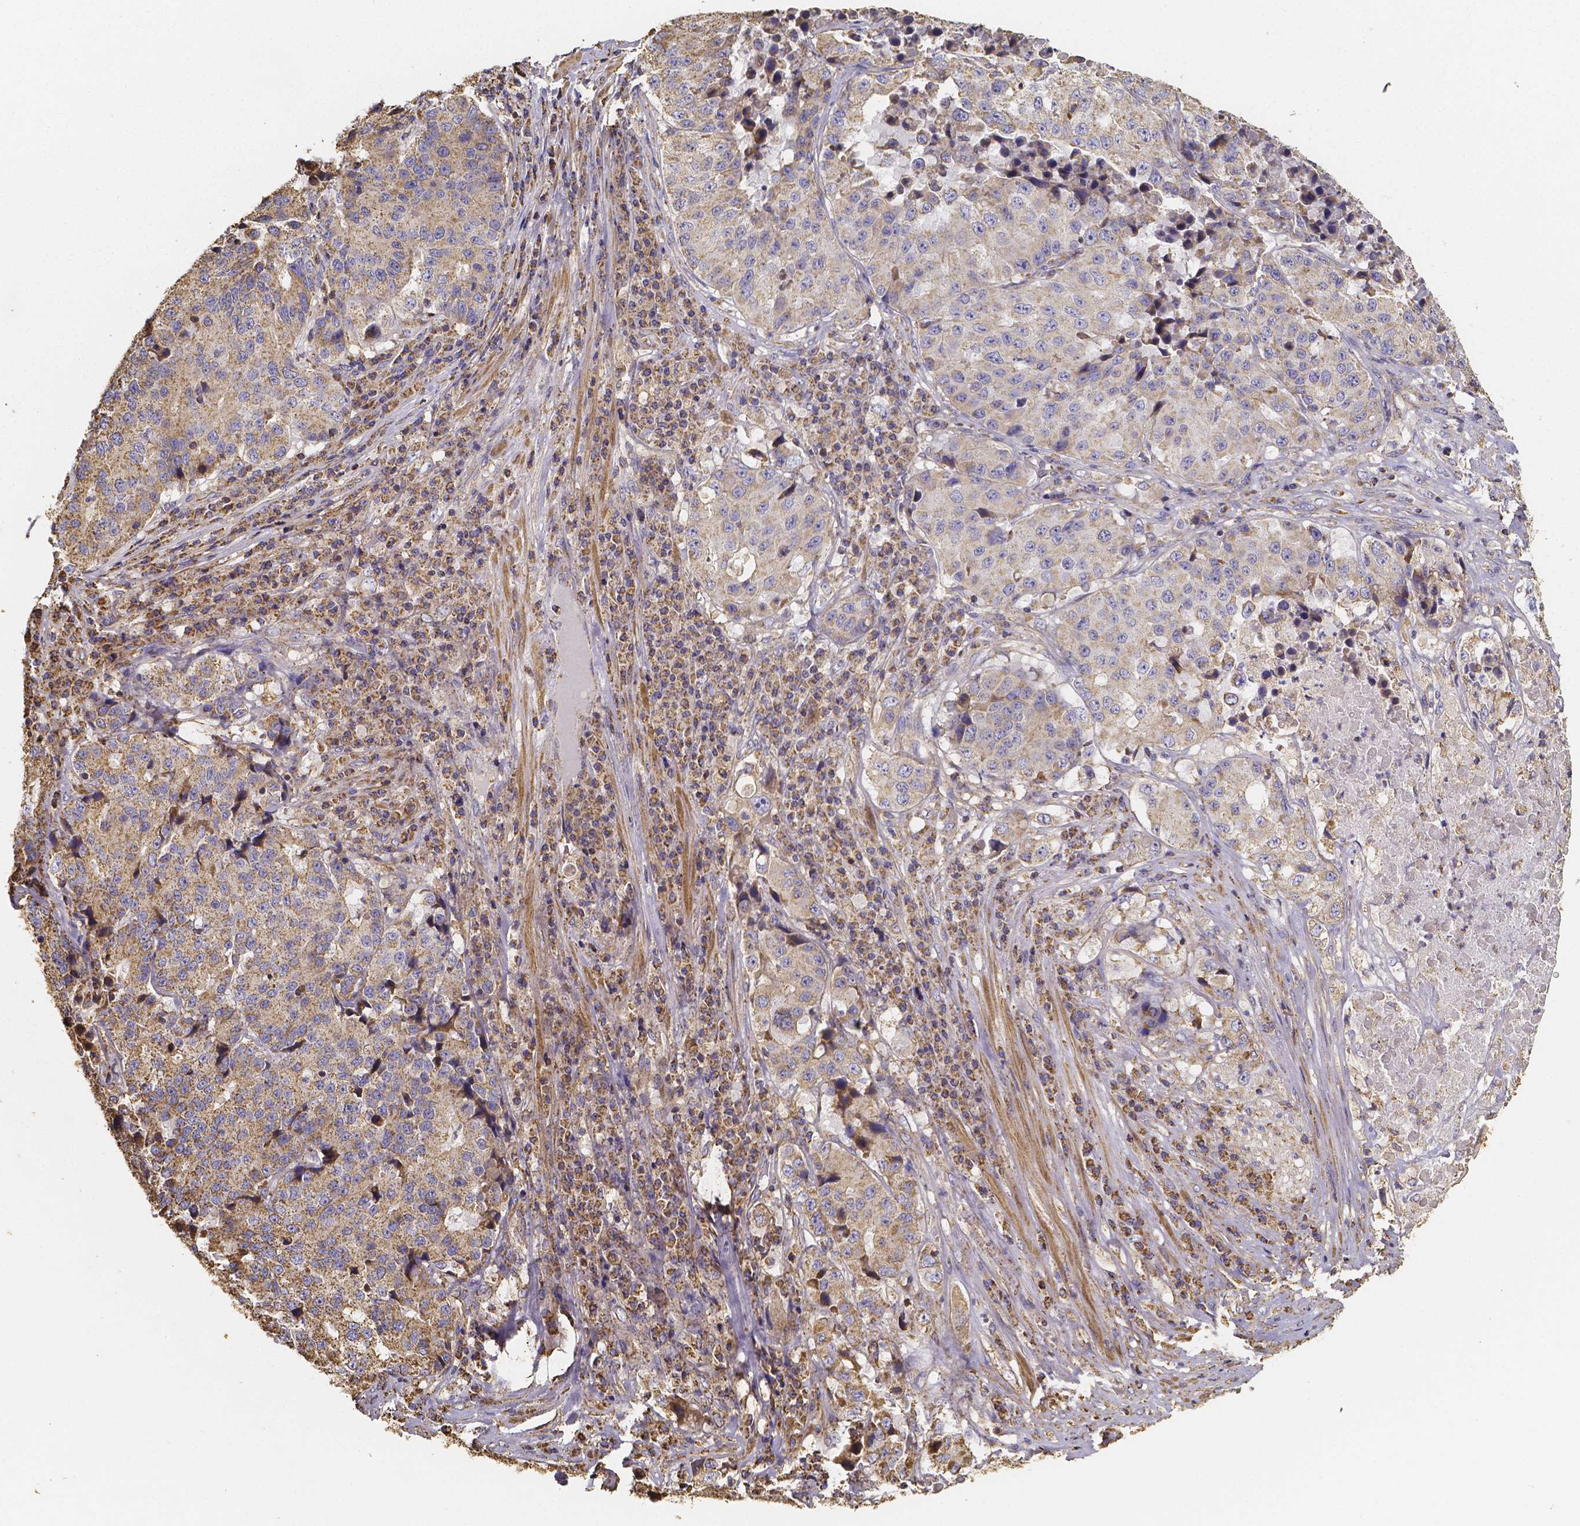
{"staining": {"intensity": "weak", "quantity": ">75%", "location": "cytoplasmic/membranous"}, "tissue": "stomach cancer", "cell_type": "Tumor cells", "image_type": "cancer", "snomed": [{"axis": "morphology", "description": "Adenocarcinoma, NOS"}, {"axis": "topography", "description": "Stomach"}], "caption": "The immunohistochemical stain highlights weak cytoplasmic/membranous staining in tumor cells of adenocarcinoma (stomach) tissue.", "gene": "SLC35D2", "patient": {"sex": "male", "age": 71}}